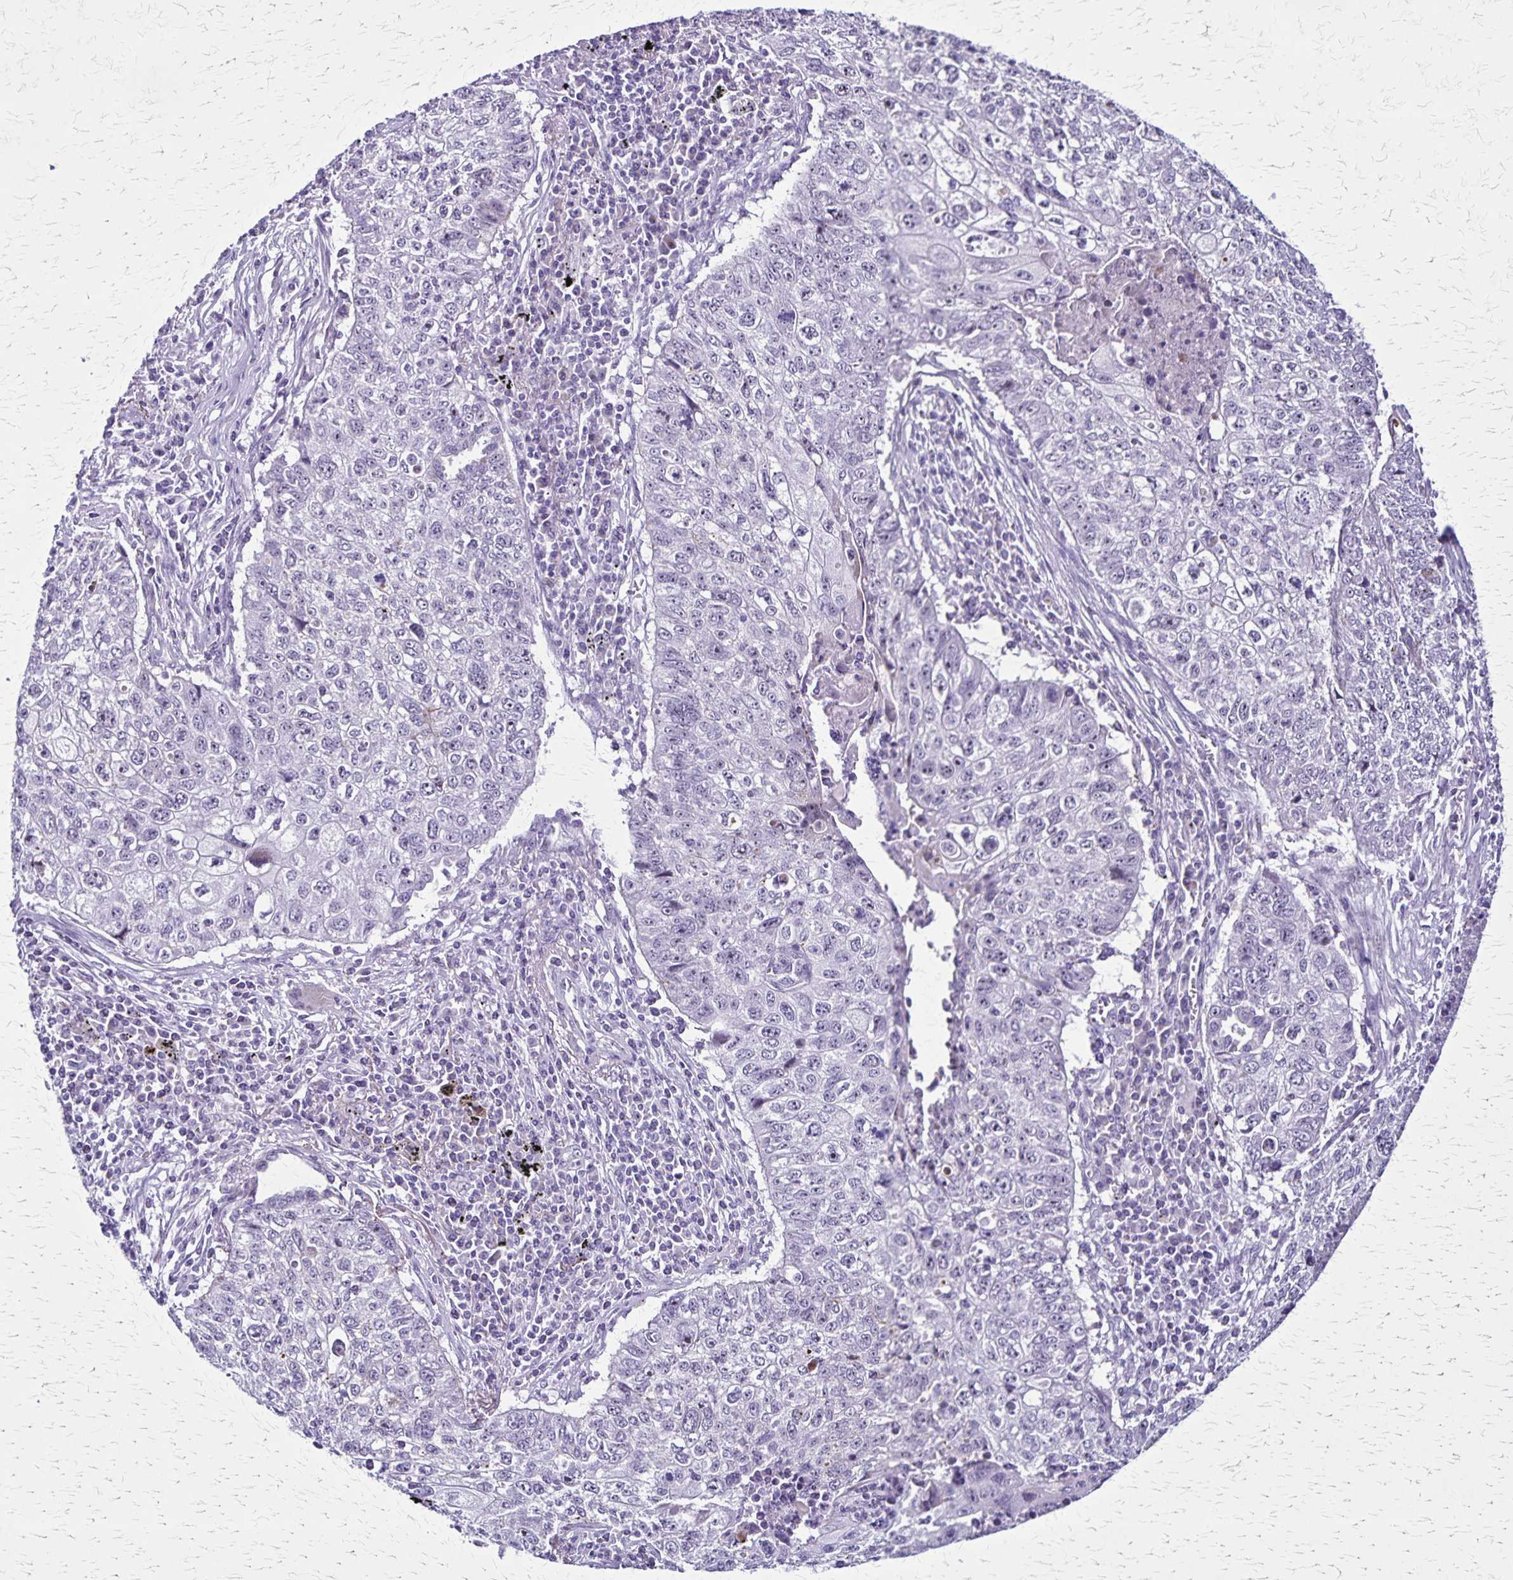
{"staining": {"intensity": "negative", "quantity": "none", "location": "none"}, "tissue": "lung cancer", "cell_type": "Tumor cells", "image_type": "cancer", "snomed": [{"axis": "morphology", "description": "Normal morphology"}, {"axis": "morphology", "description": "Aneuploidy"}, {"axis": "morphology", "description": "Squamous cell carcinoma, NOS"}, {"axis": "topography", "description": "Lymph node"}, {"axis": "topography", "description": "Lung"}], "caption": "The micrograph demonstrates no significant expression in tumor cells of lung aneuploidy.", "gene": "OR51B5", "patient": {"sex": "female", "age": 76}}